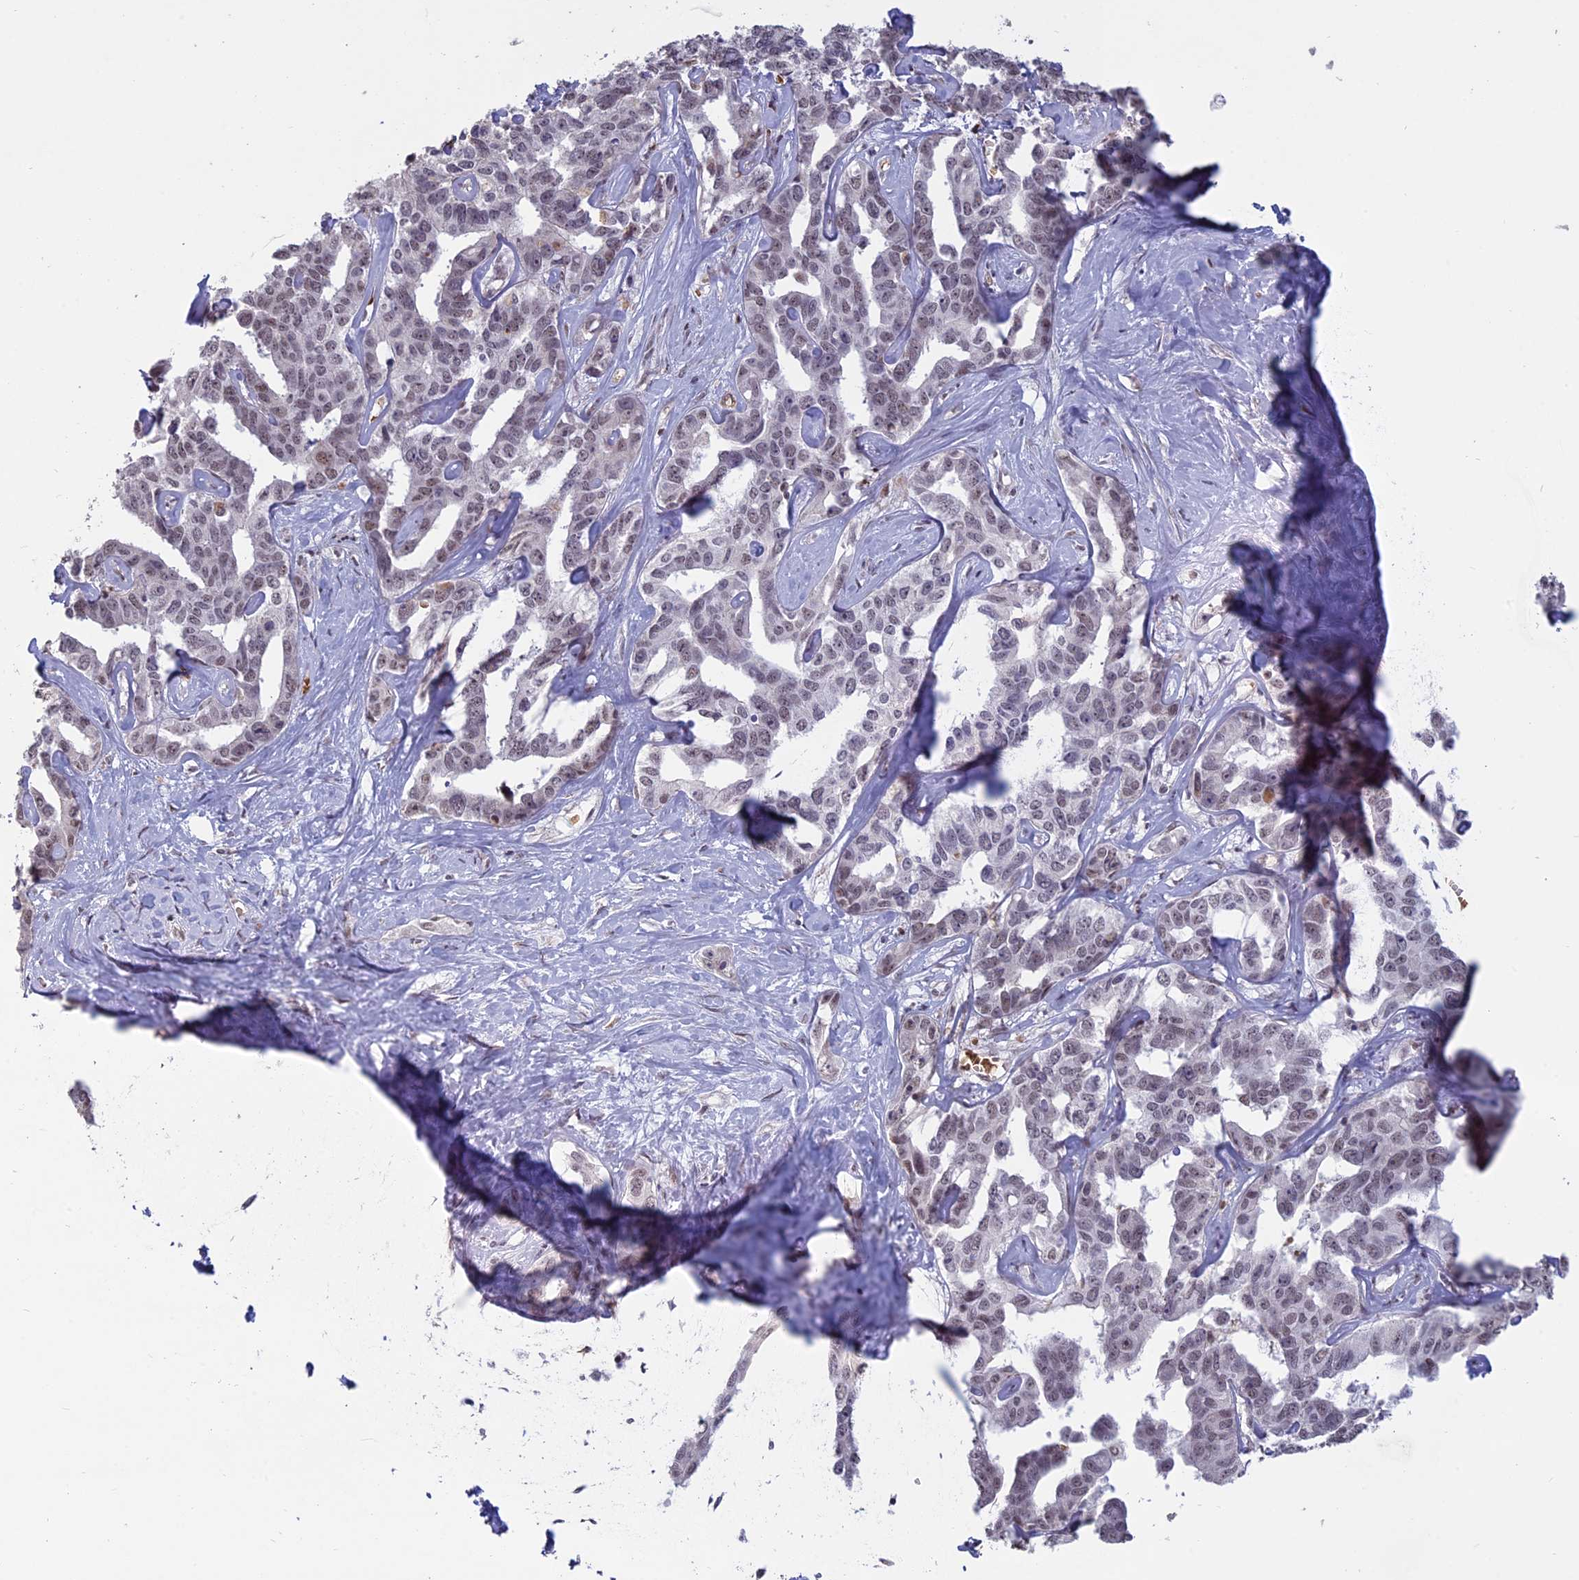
{"staining": {"intensity": "weak", "quantity": "25%-75%", "location": "nuclear"}, "tissue": "liver cancer", "cell_type": "Tumor cells", "image_type": "cancer", "snomed": [{"axis": "morphology", "description": "Cholangiocarcinoma"}, {"axis": "topography", "description": "Liver"}], "caption": "Immunohistochemical staining of liver cancer (cholangiocarcinoma) shows low levels of weak nuclear staining in approximately 25%-75% of tumor cells.", "gene": "MFAP1", "patient": {"sex": "male", "age": 59}}